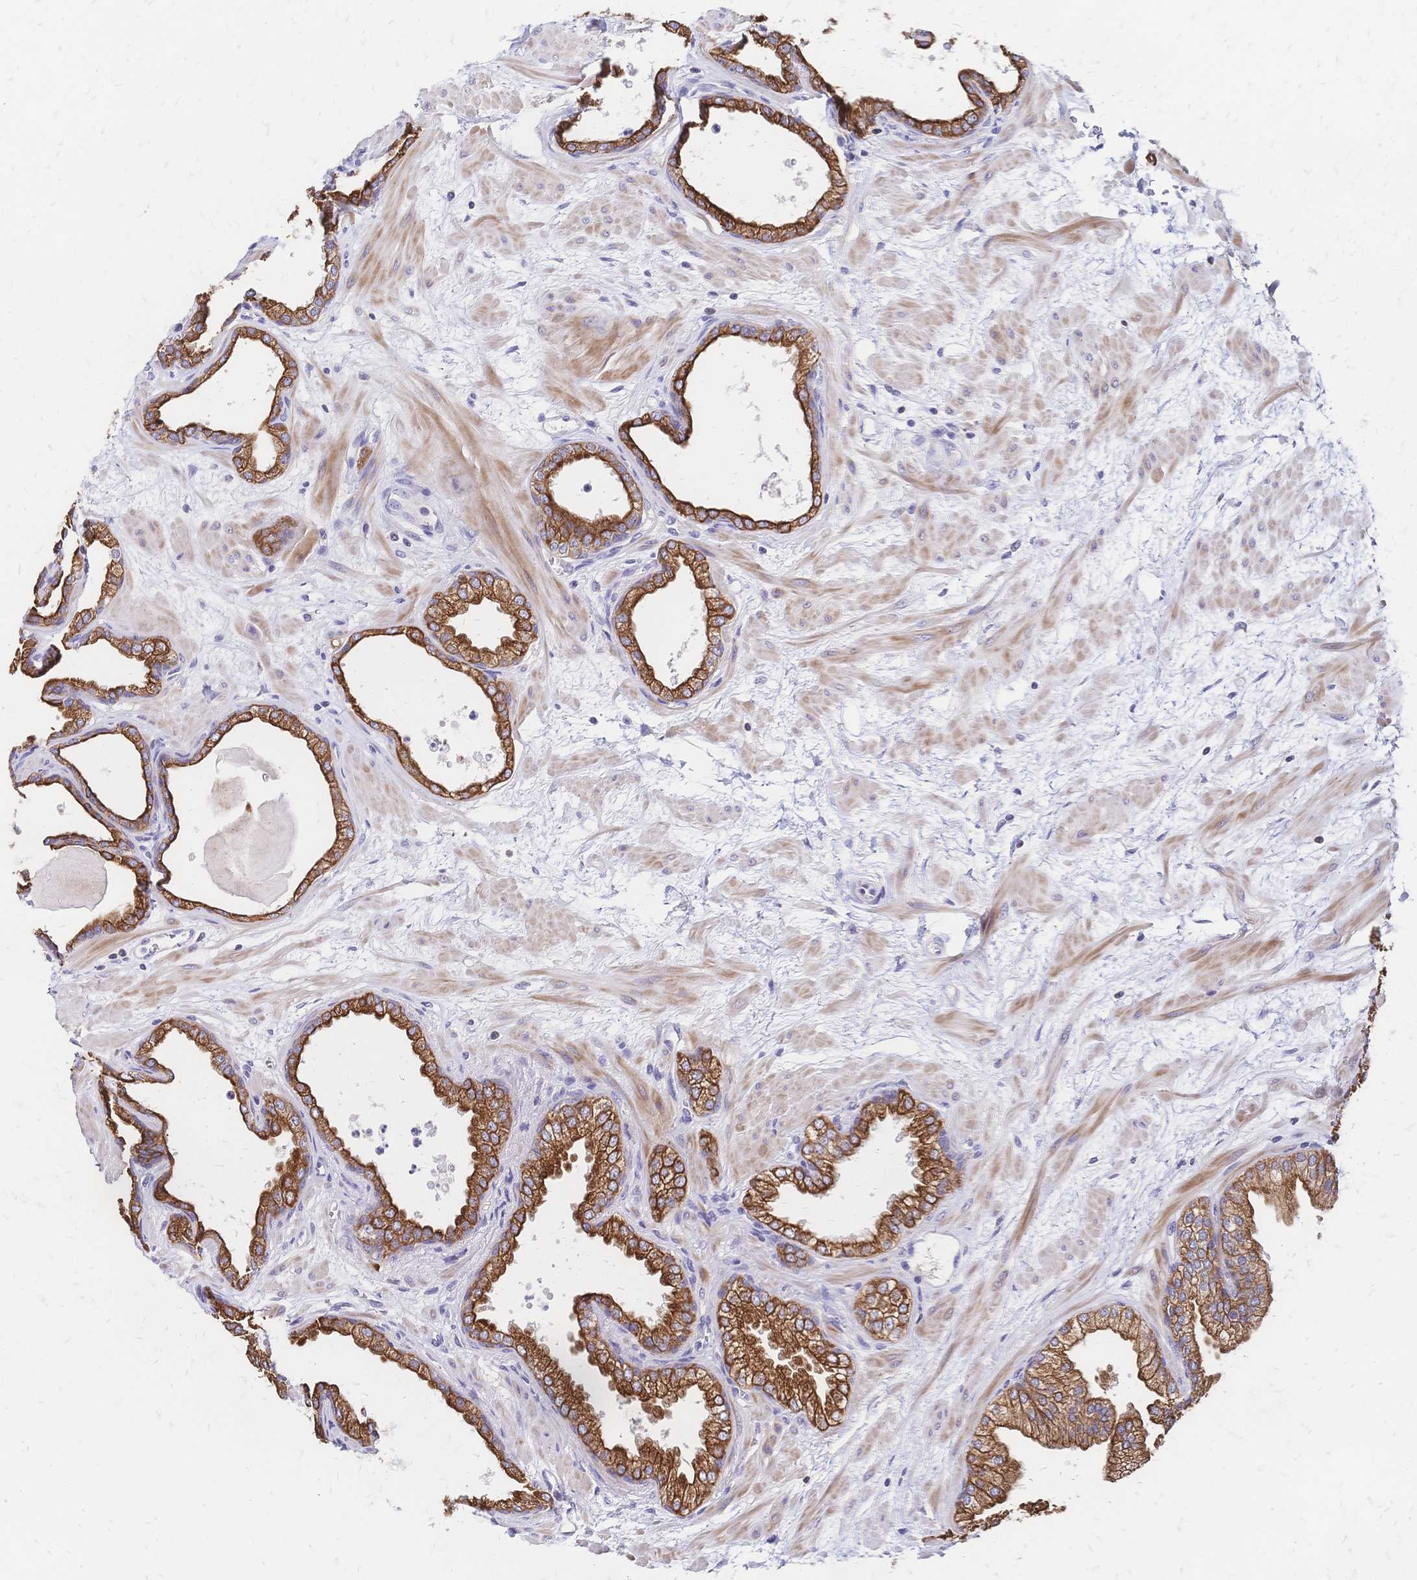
{"staining": {"intensity": "strong", "quantity": ">75%", "location": "cytoplasmic/membranous"}, "tissue": "prostate", "cell_type": "Glandular cells", "image_type": "normal", "snomed": [{"axis": "morphology", "description": "Normal tissue, NOS"}, {"axis": "topography", "description": "Prostate"}], "caption": "The immunohistochemical stain highlights strong cytoplasmic/membranous staining in glandular cells of unremarkable prostate.", "gene": "DTNB", "patient": {"sex": "male", "age": 37}}